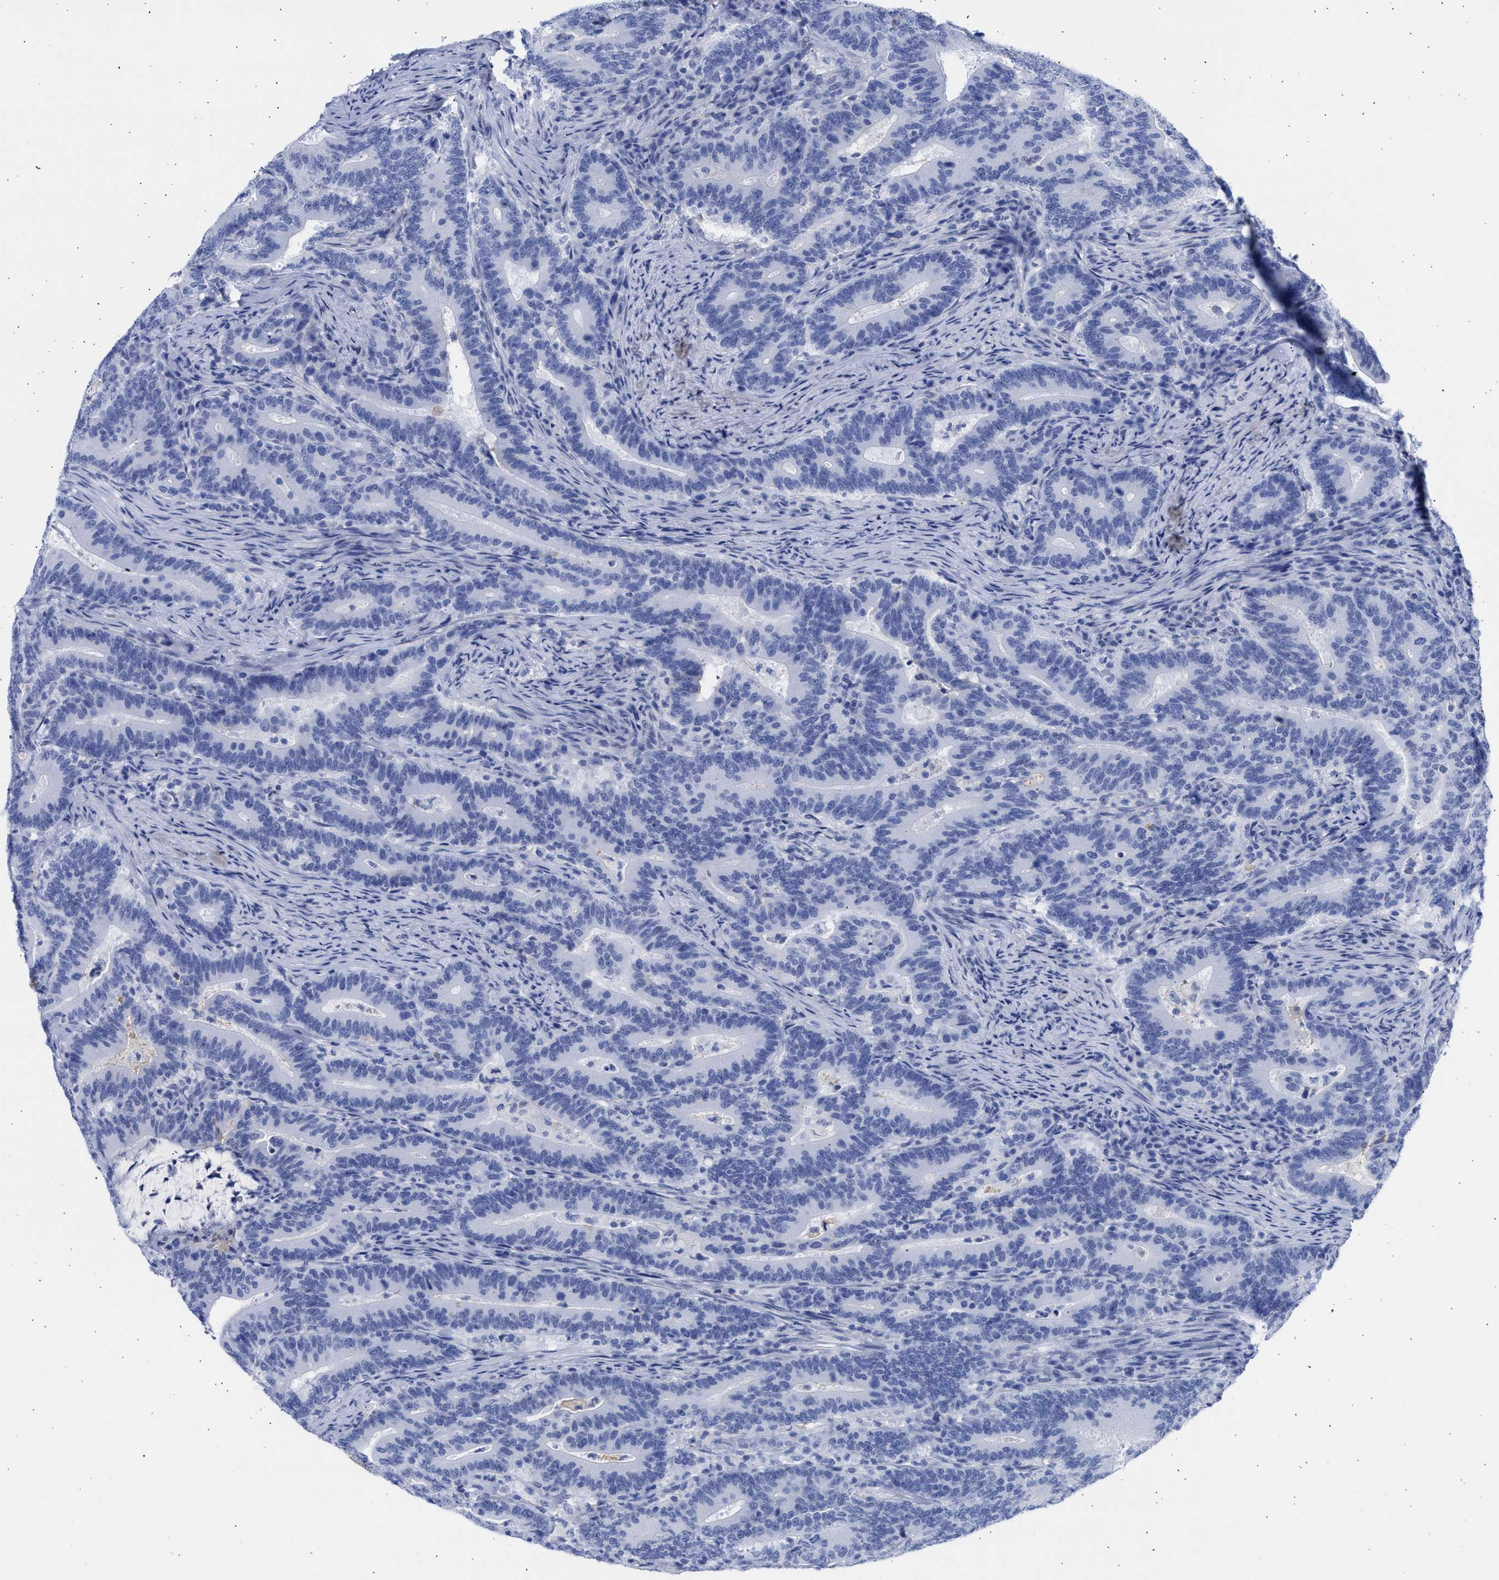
{"staining": {"intensity": "negative", "quantity": "none", "location": "none"}, "tissue": "colorectal cancer", "cell_type": "Tumor cells", "image_type": "cancer", "snomed": [{"axis": "morphology", "description": "Adenocarcinoma, NOS"}, {"axis": "topography", "description": "Colon"}], "caption": "The histopathology image displays no significant positivity in tumor cells of adenocarcinoma (colorectal).", "gene": "RSPH1", "patient": {"sex": "female", "age": 66}}